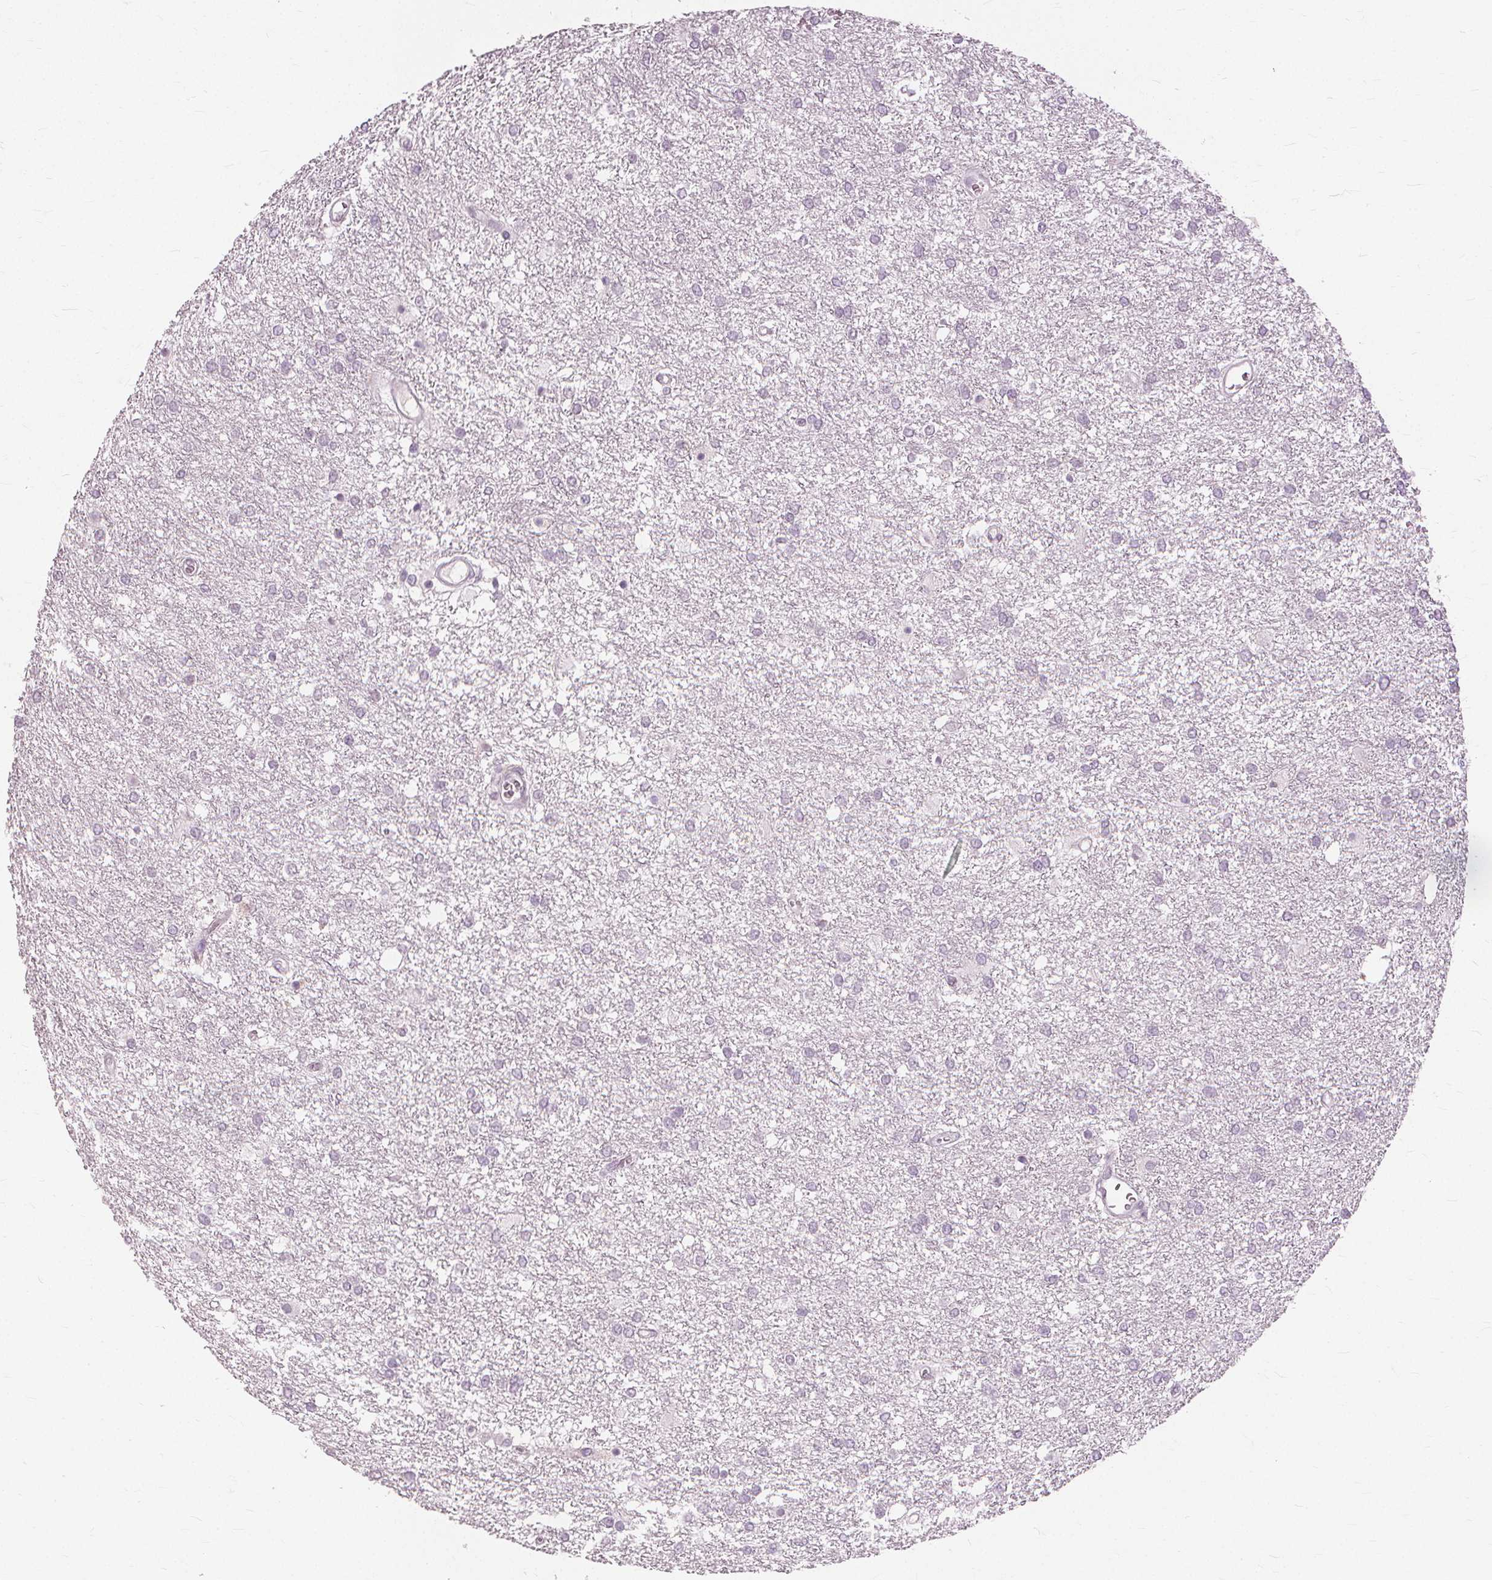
{"staining": {"intensity": "negative", "quantity": "none", "location": "none"}, "tissue": "glioma", "cell_type": "Tumor cells", "image_type": "cancer", "snomed": [{"axis": "morphology", "description": "Glioma, malignant, High grade"}, {"axis": "topography", "description": "Brain"}], "caption": "An image of human glioma is negative for staining in tumor cells.", "gene": "SFTPD", "patient": {"sex": "female", "age": 61}}